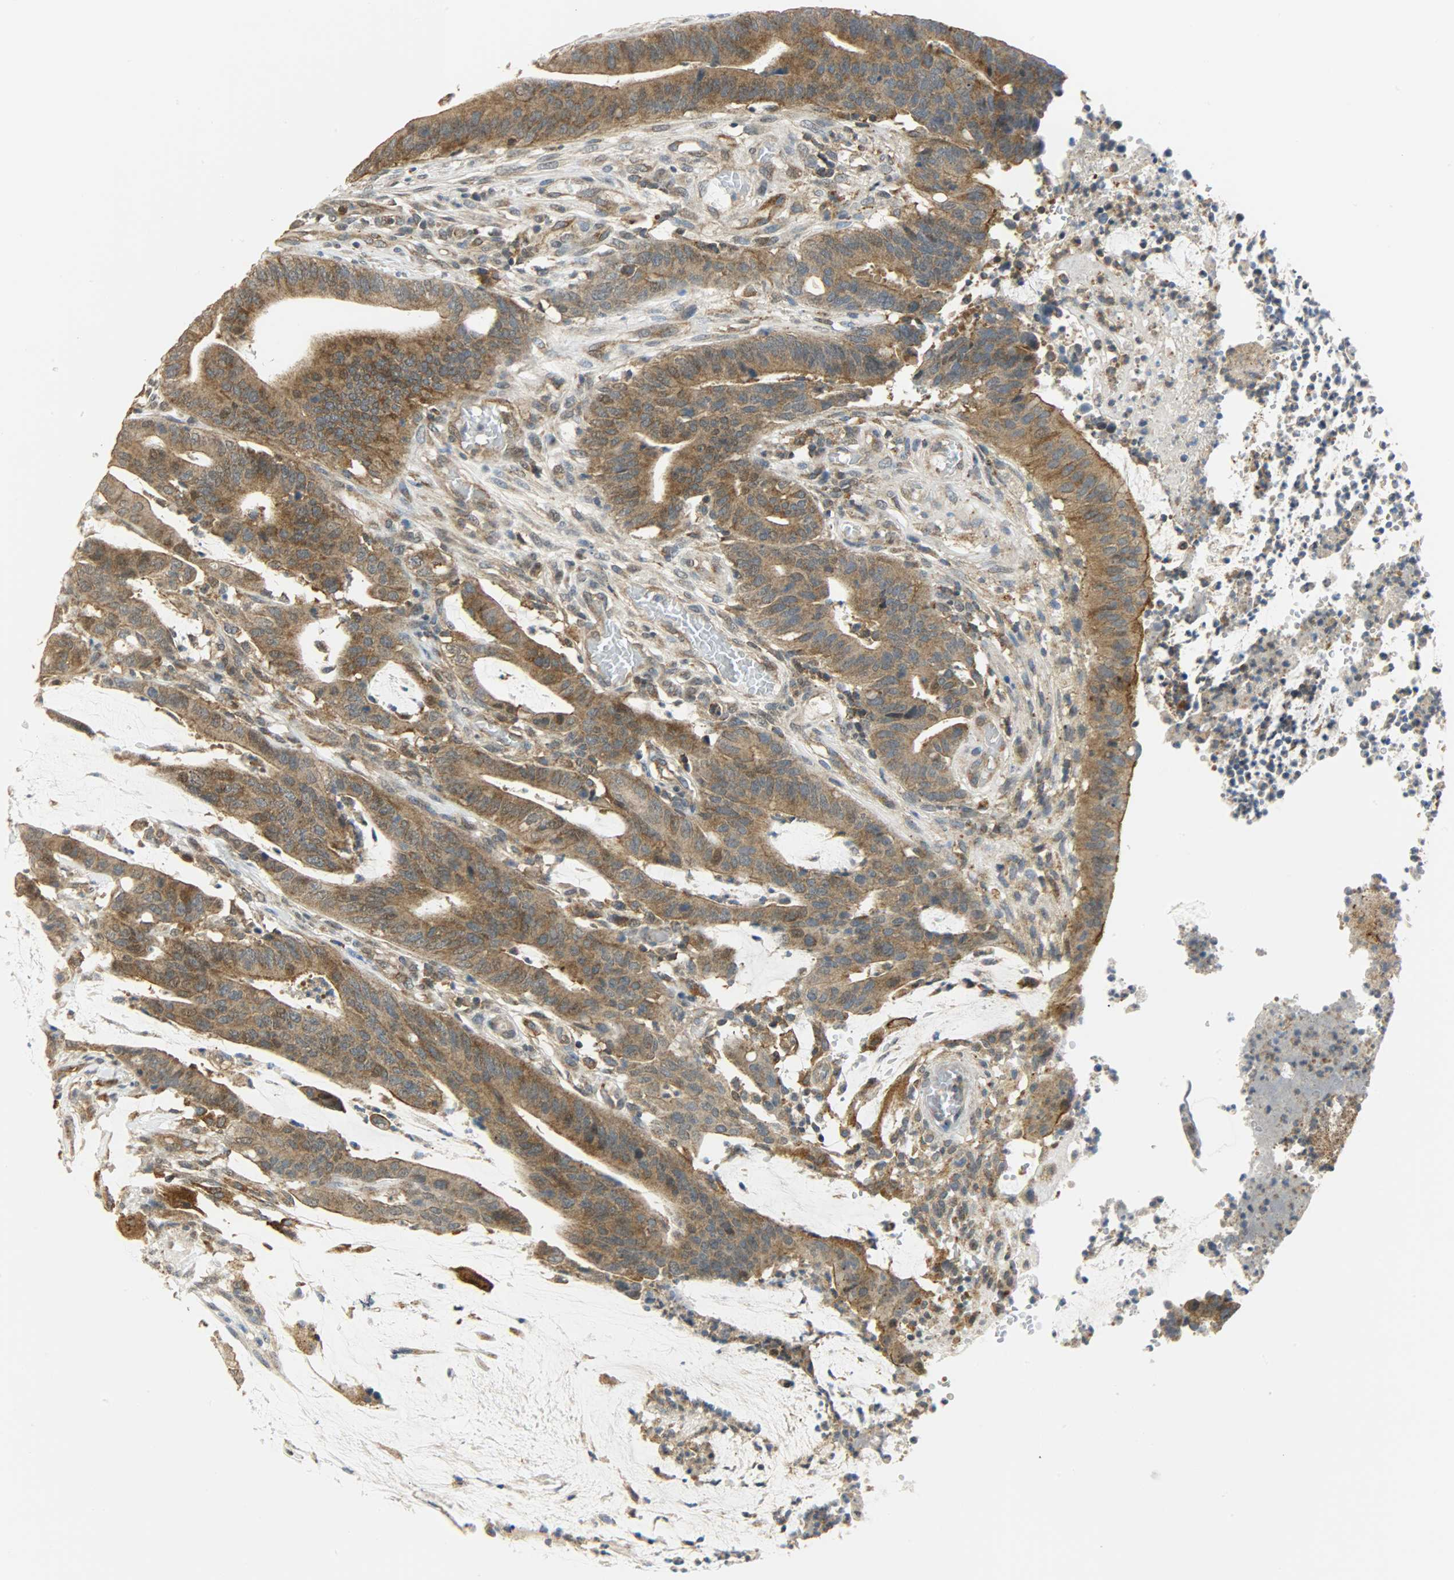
{"staining": {"intensity": "strong", "quantity": ">75%", "location": "cytoplasmic/membranous,nuclear"}, "tissue": "colorectal cancer", "cell_type": "Tumor cells", "image_type": "cancer", "snomed": [{"axis": "morphology", "description": "Adenocarcinoma, NOS"}, {"axis": "topography", "description": "Rectum"}], "caption": "This photomicrograph demonstrates immunohistochemistry staining of colorectal cancer, with high strong cytoplasmic/membranous and nuclear staining in approximately >75% of tumor cells.", "gene": "GIT2", "patient": {"sex": "female", "age": 66}}